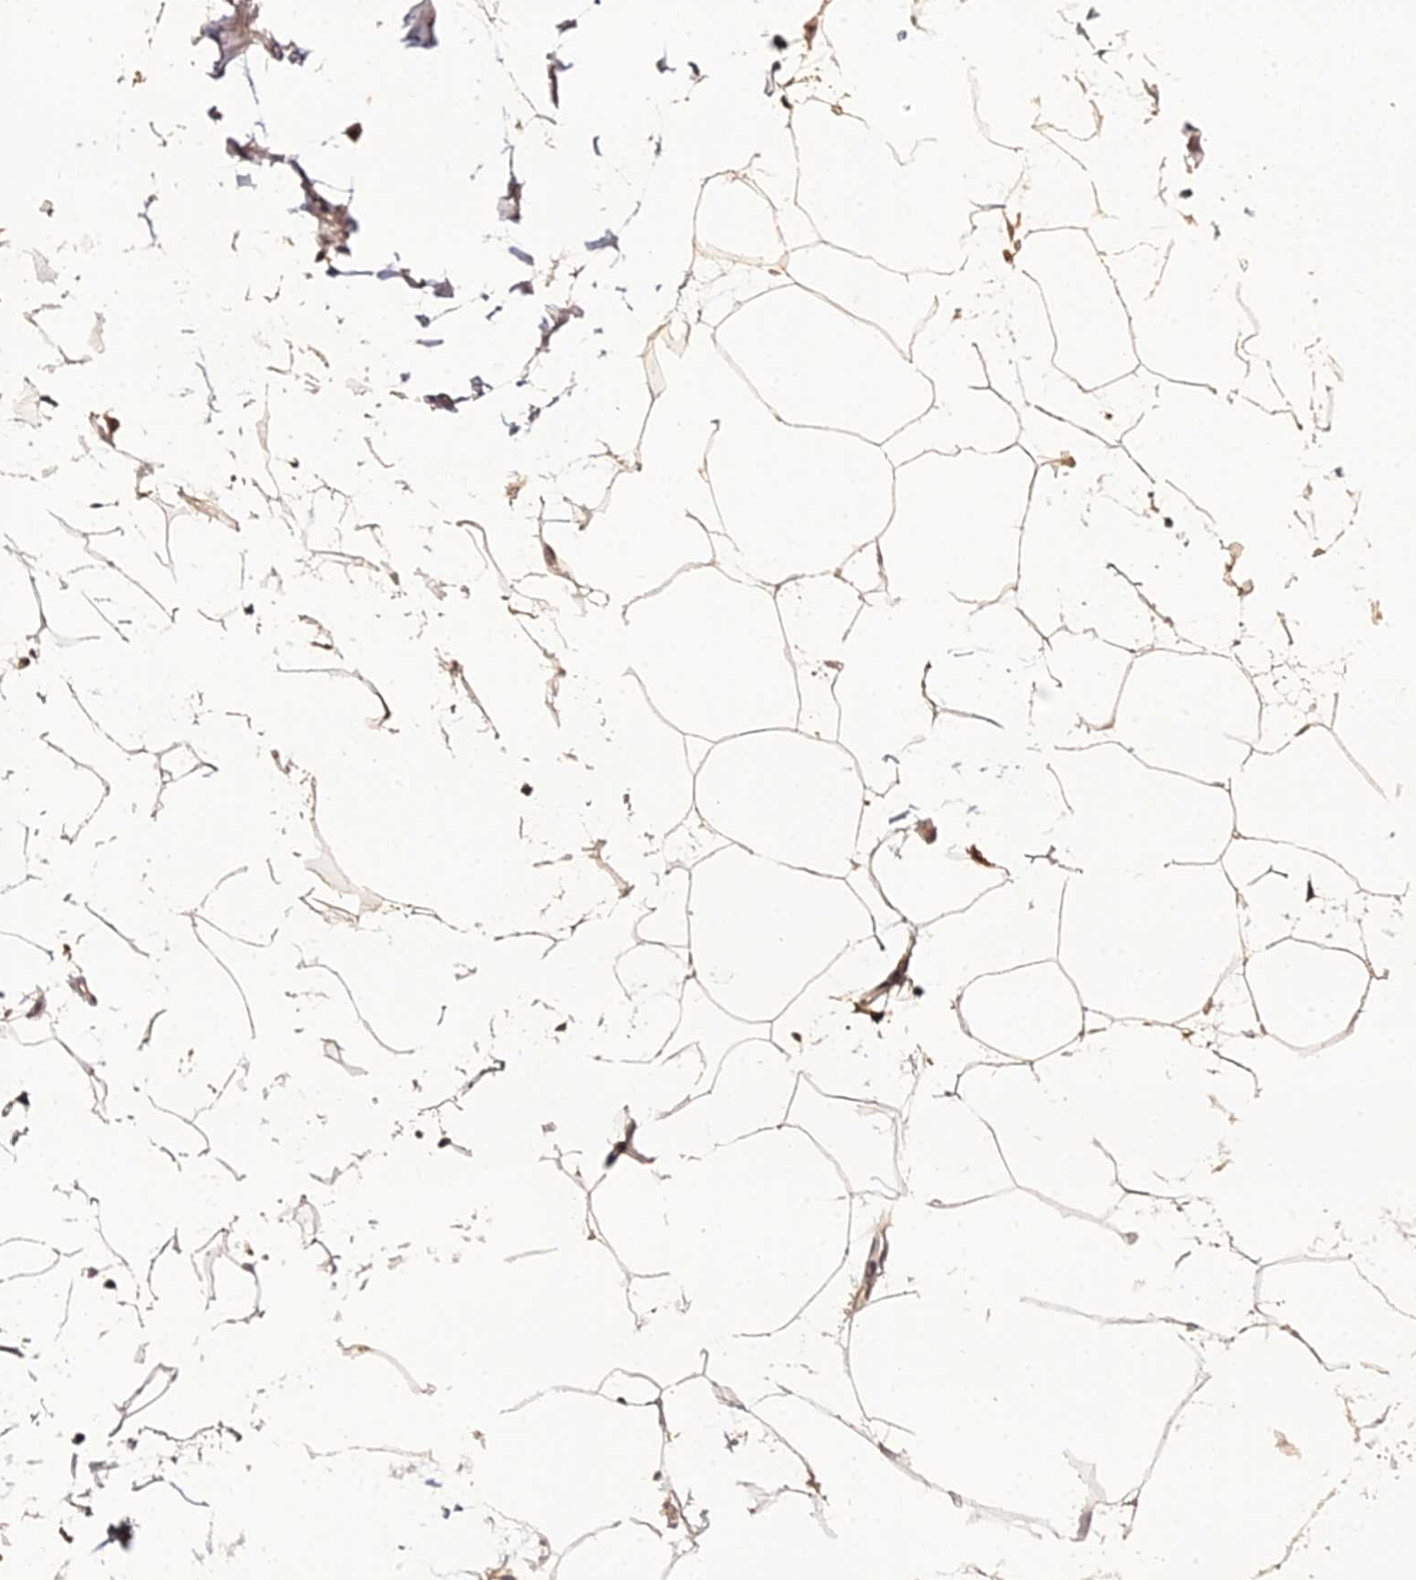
{"staining": {"intensity": "weak", "quantity": "25%-75%", "location": "cytoplasmic/membranous"}, "tissue": "adipose tissue", "cell_type": "Adipocytes", "image_type": "normal", "snomed": [{"axis": "morphology", "description": "Normal tissue, NOS"}, {"axis": "topography", "description": "Adipose tissue"}], "caption": "Immunohistochemical staining of unremarkable adipose tissue reveals 25%-75% levels of weak cytoplasmic/membranous protein expression in approximately 25%-75% of adipocytes.", "gene": "IL4I1", "patient": {"sex": "female", "age": 37}}